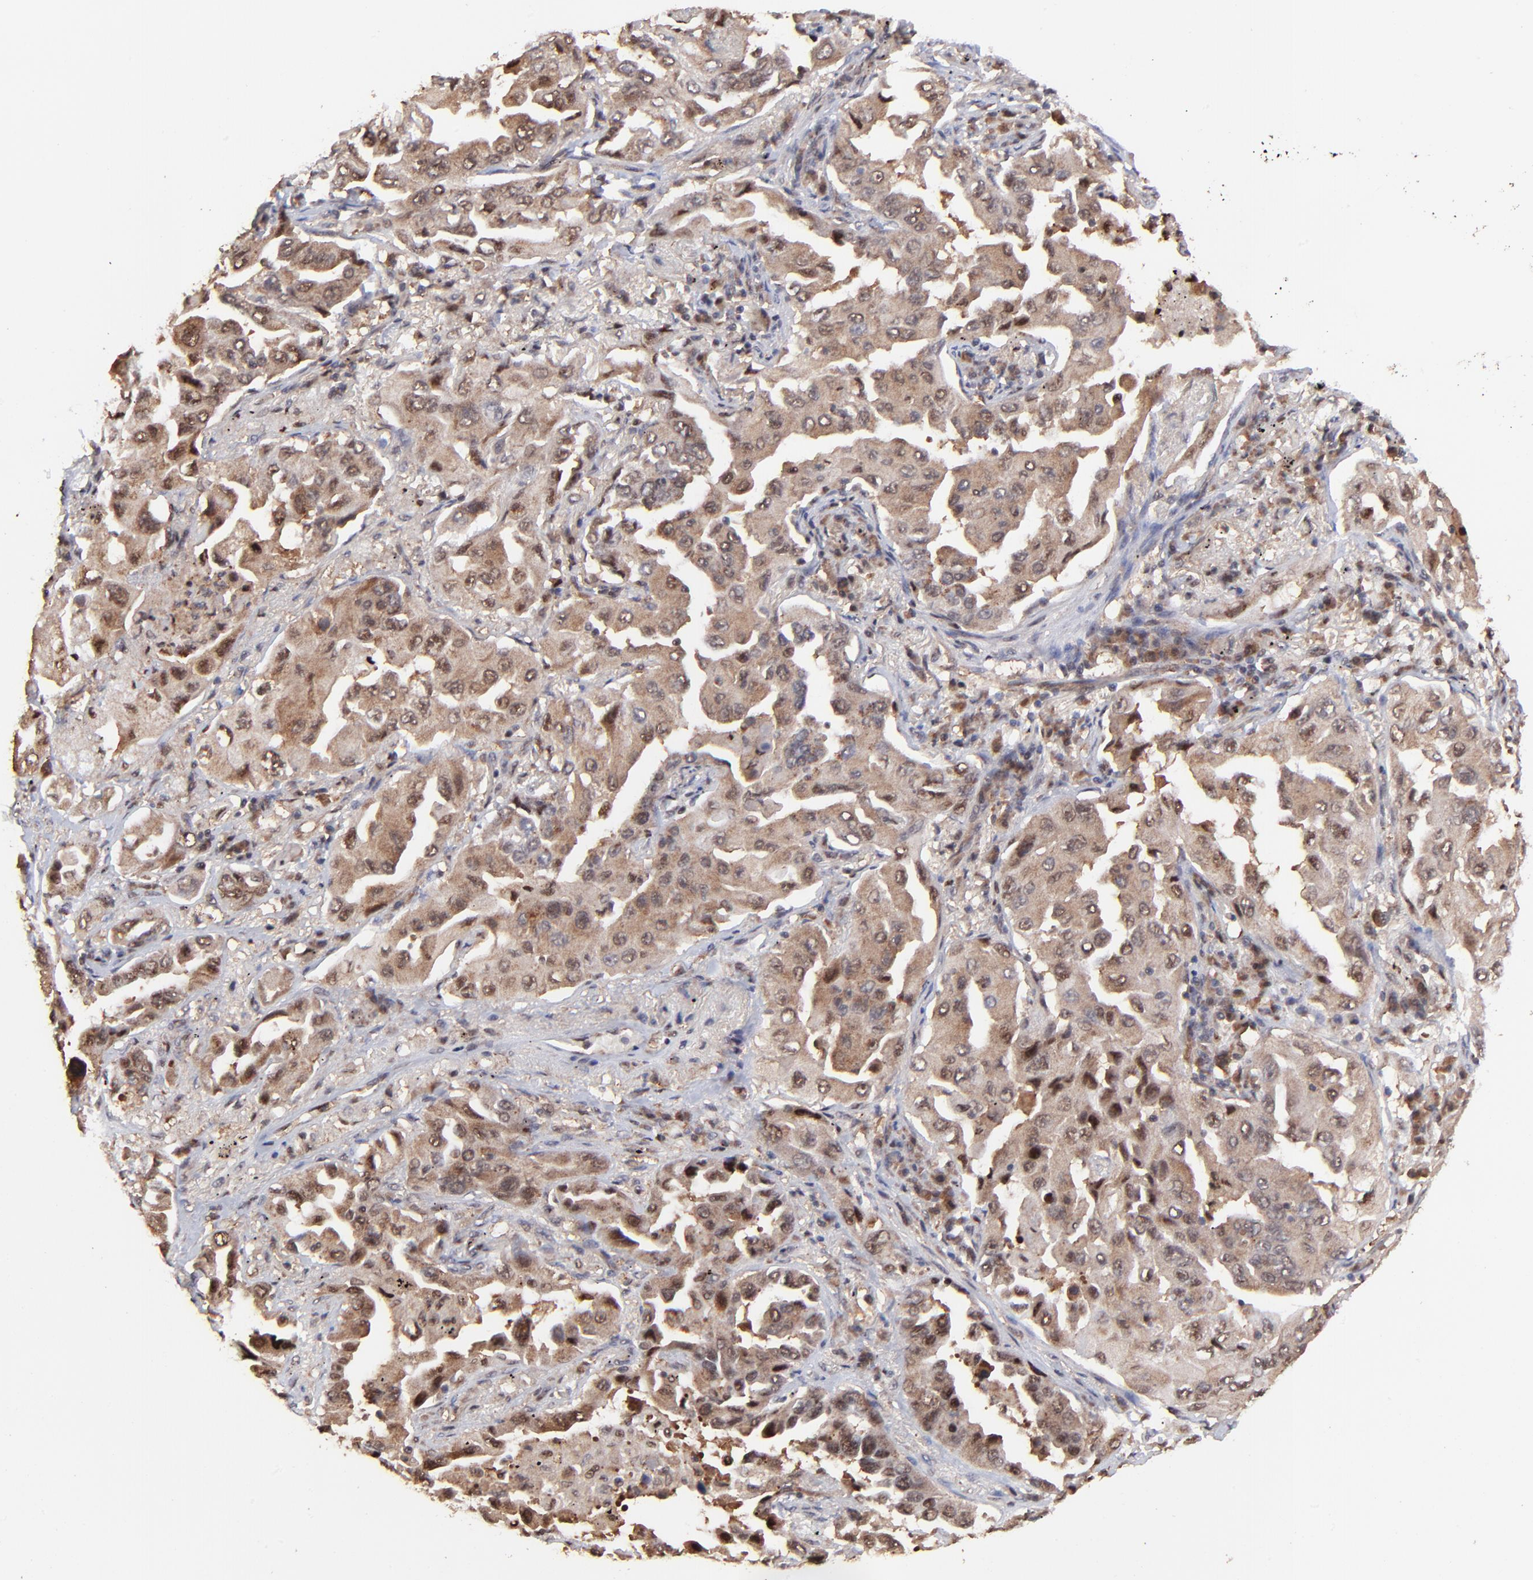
{"staining": {"intensity": "moderate", "quantity": ">75%", "location": "cytoplasmic/membranous,nuclear"}, "tissue": "lung cancer", "cell_type": "Tumor cells", "image_type": "cancer", "snomed": [{"axis": "morphology", "description": "Adenocarcinoma, NOS"}, {"axis": "topography", "description": "Lung"}], "caption": "Brown immunohistochemical staining in lung cancer (adenocarcinoma) reveals moderate cytoplasmic/membranous and nuclear expression in about >75% of tumor cells.", "gene": "PSMA6", "patient": {"sex": "female", "age": 65}}